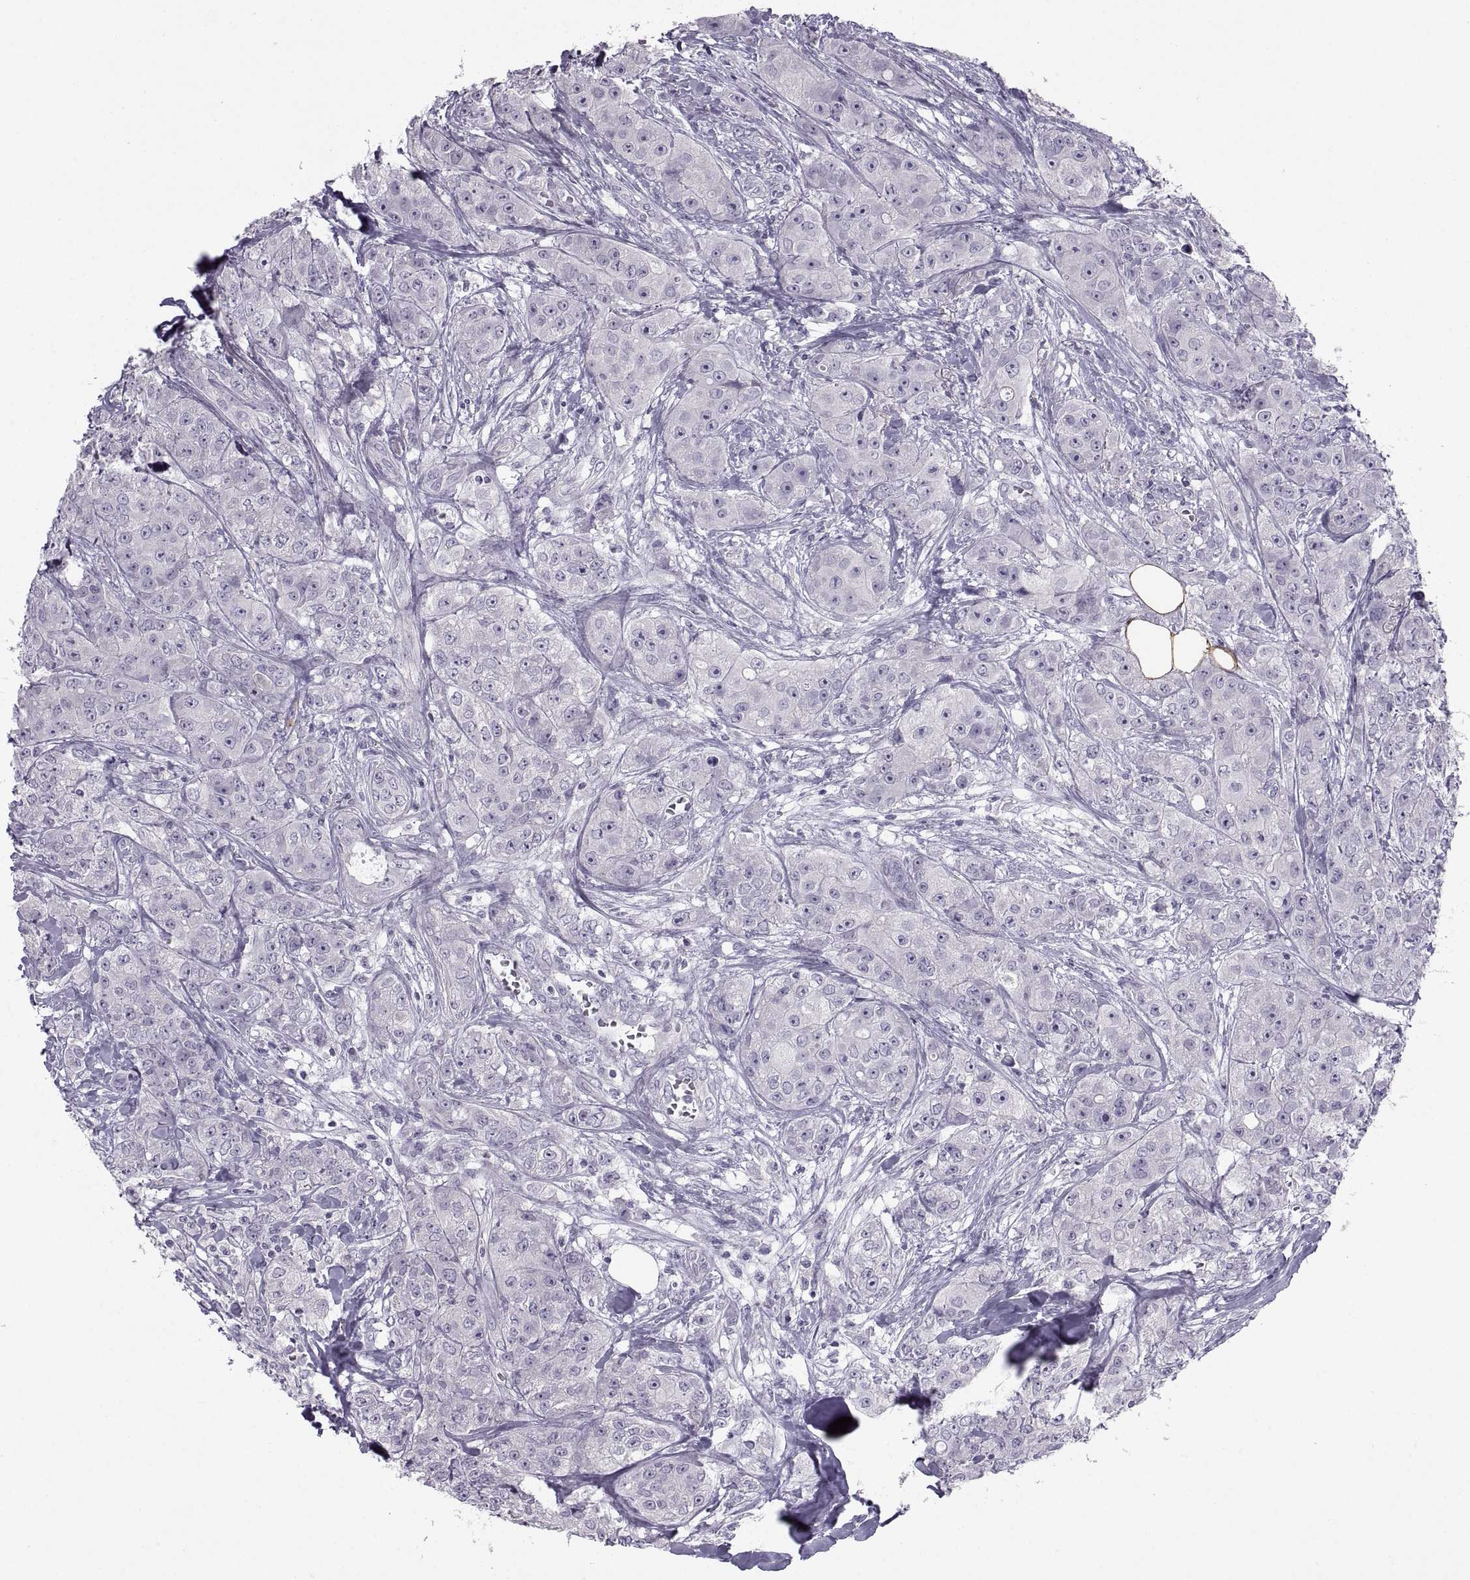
{"staining": {"intensity": "negative", "quantity": "none", "location": "none"}, "tissue": "breast cancer", "cell_type": "Tumor cells", "image_type": "cancer", "snomed": [{"axis": "morphology", "description": "Duct carcinoma"}, {"axis": "topography", "description": "Breast"}], "caption": "DAB immunohistochemical staining of breast cancer exhibits no significant staining in tumor cells.", "gene": "BSPH1", "patient": {"sex": "female", "age": 43}}